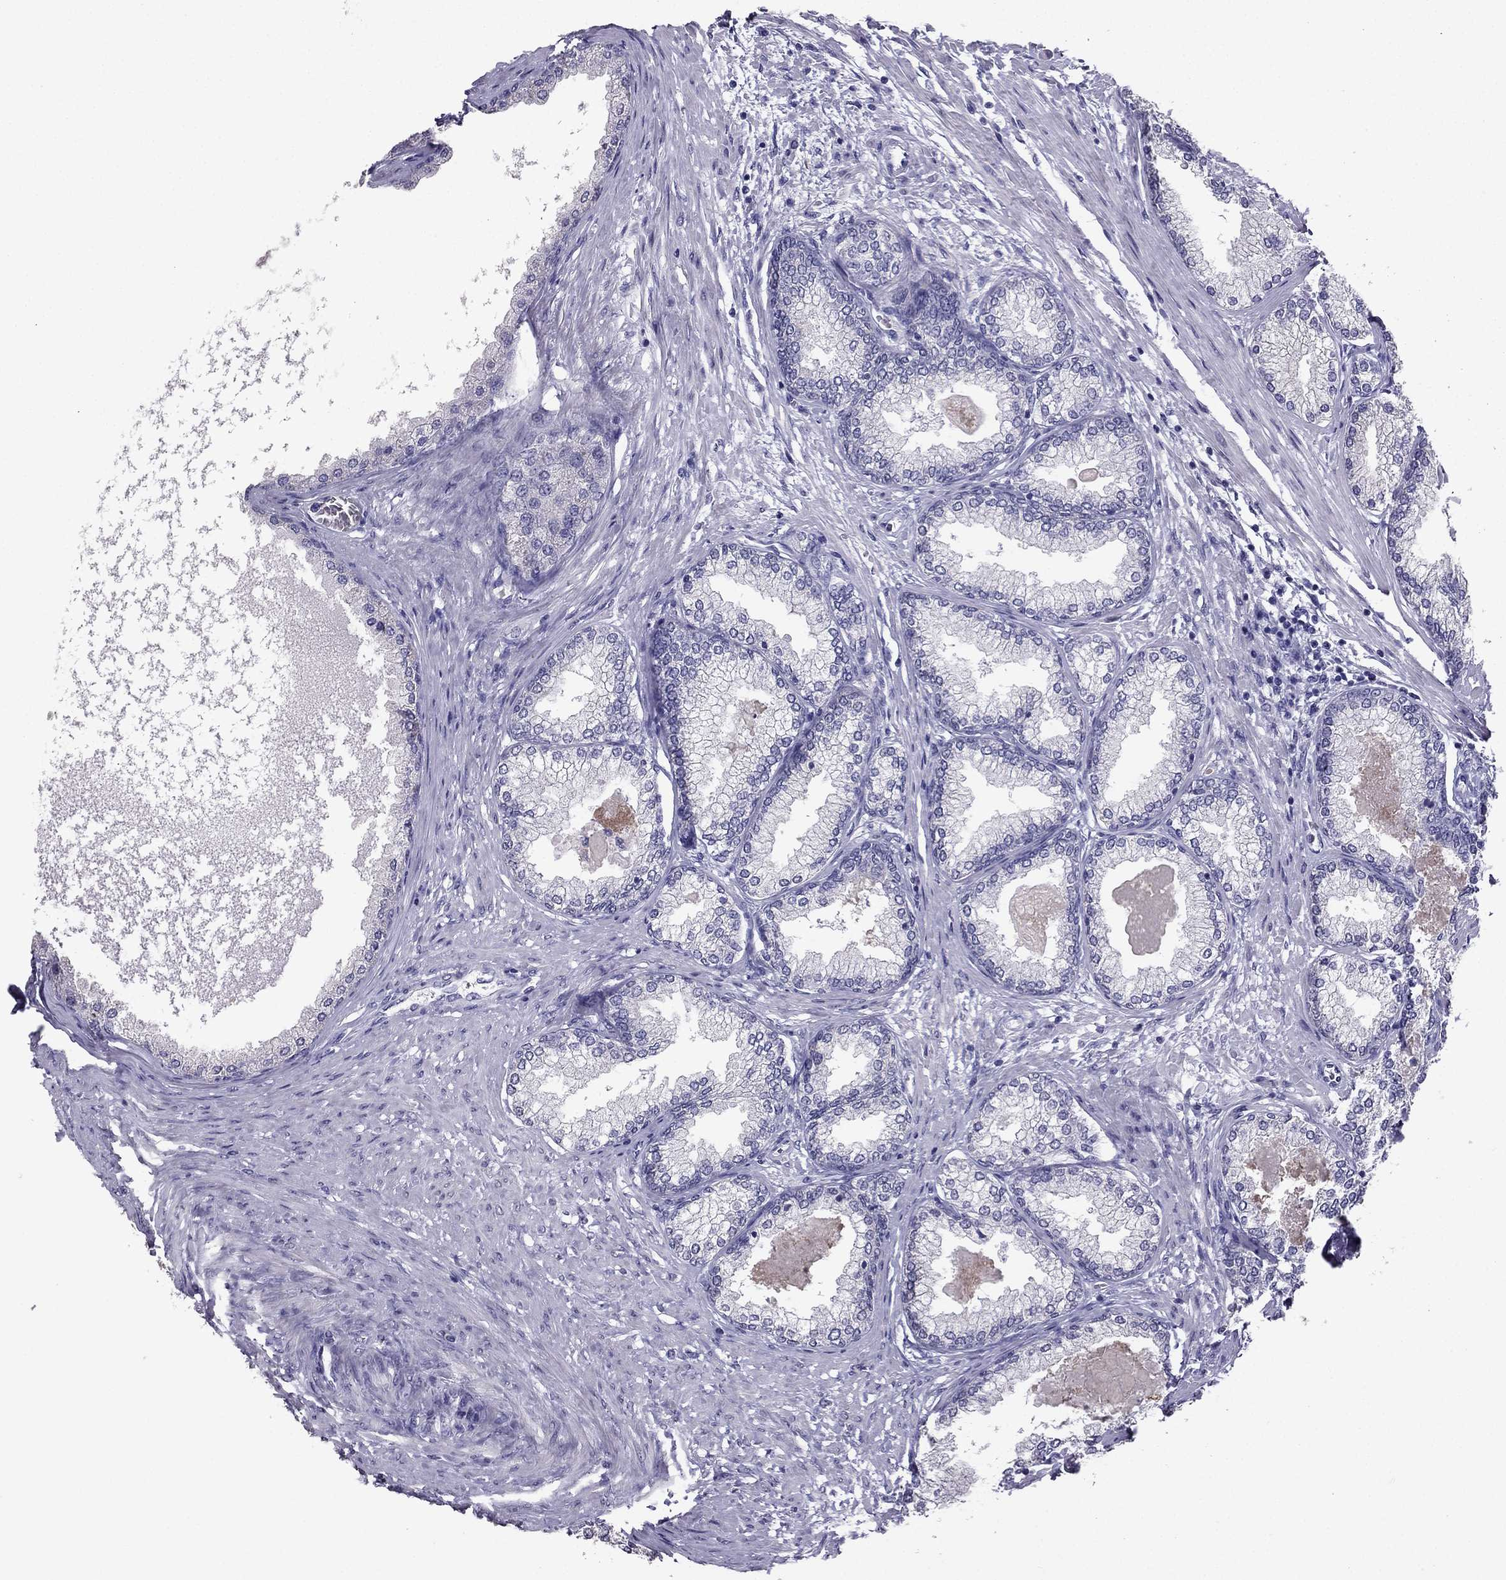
{"staining": {"intensity": "negative", "quantity": "none", "location": "none"}, "tissue": "prostate", "cell_type": "Glandular cells", "image_type": "normal", "snomed": [{"axis": "morphology", "description": "Normal tissue, NOS"}, {"axis": "topography", "description": "Prostate"}], "caption": "This is an immunohistochemistry (IHC) photomicrograph of unremarkable human prostate. There is no expression in glandular cells.", "gene": "ARHGAP11A", "patient": {"sex": "male", "age": 72}}